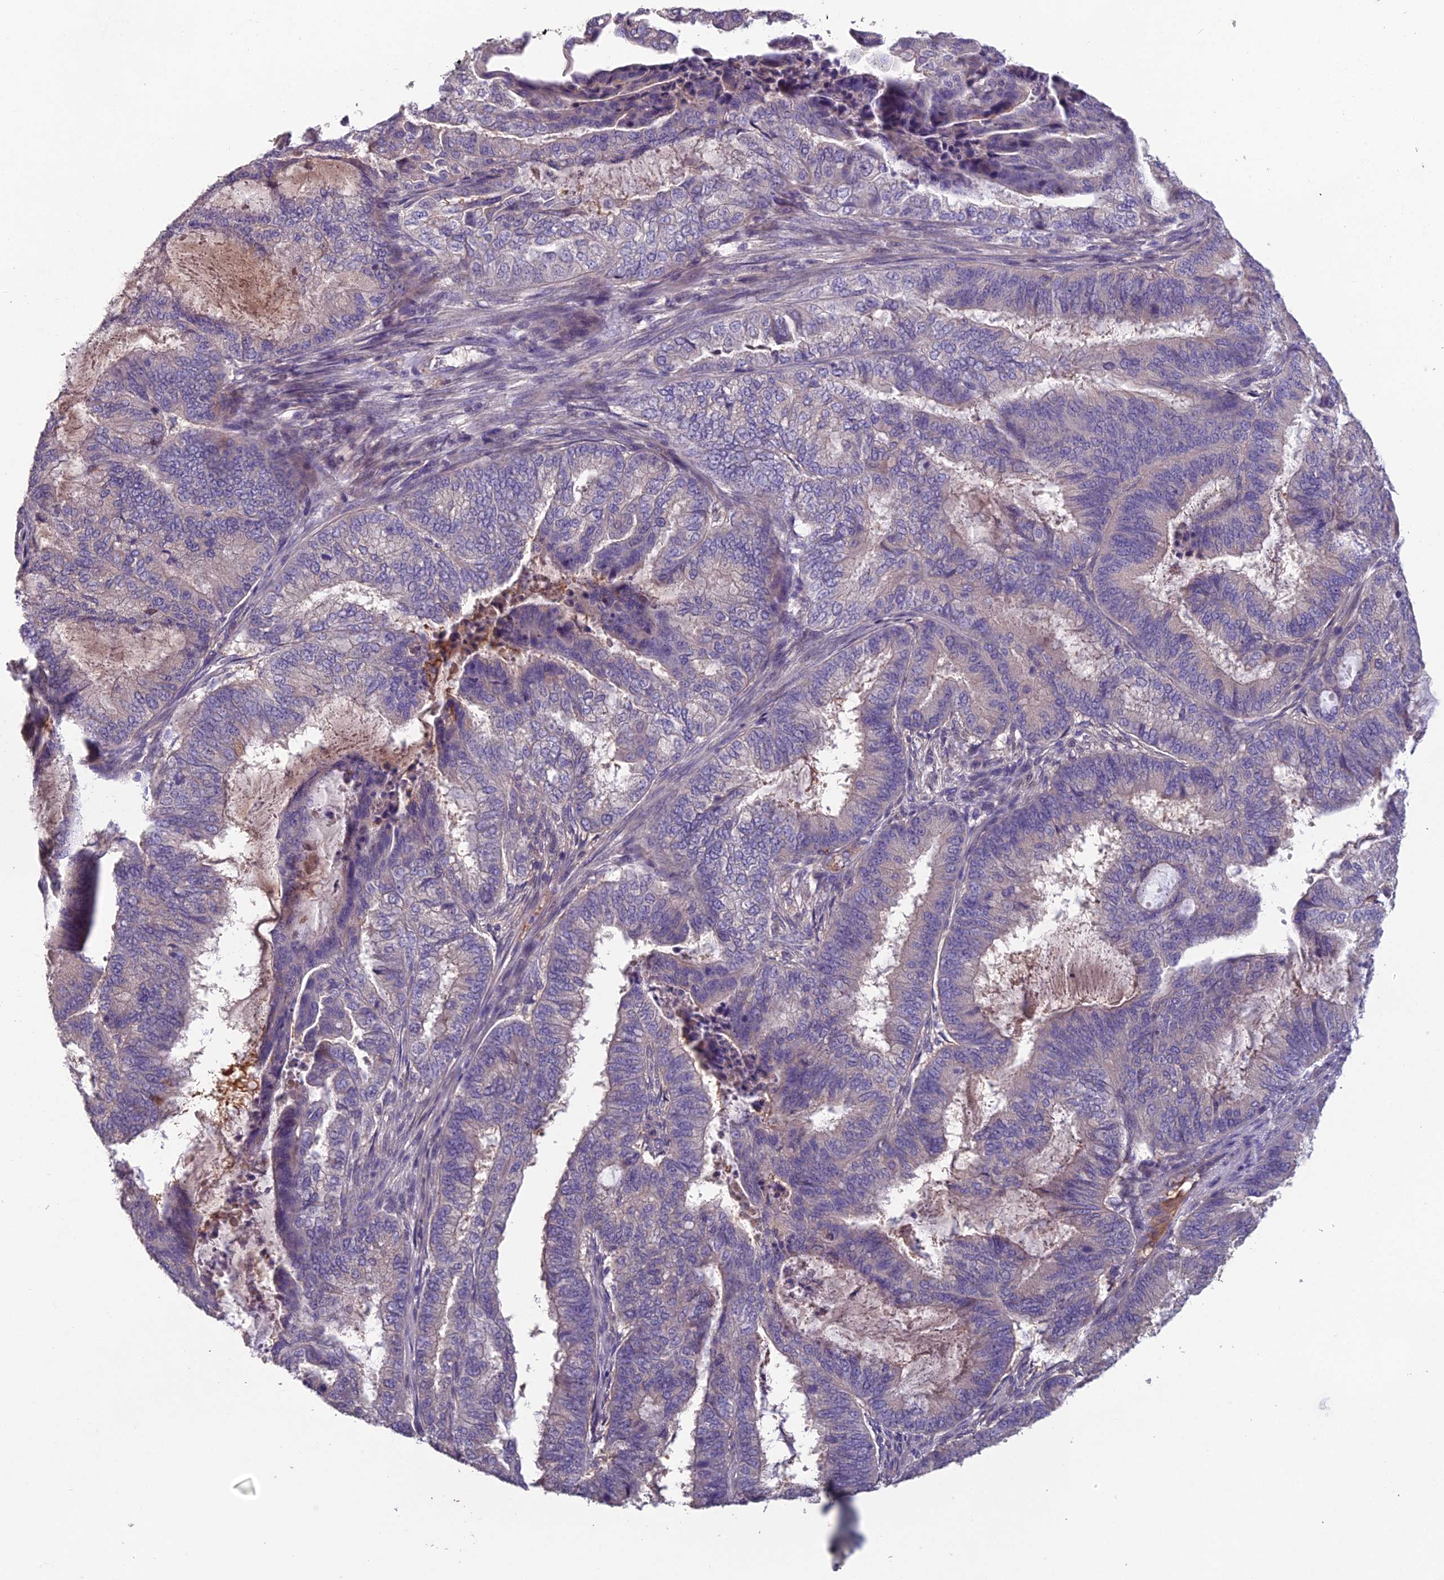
{"staining": {"intensity": "weak", "quantity": "<25%", "location": "cytoplasmic/membranous"}, "tissue": "endometrial cancer", "cell_type": "Tumor cells", "image_type": "cancer", "snomed": [{"axis": "morphology", "description": "Adenocarcinoma, NOS"}, {"axis": "topography", "description": "Endometrium"}], "caption": "The immunohistochemistry (IHC) micrograph has no significant positivity in tumor cells of endometrial cancer tissue. The staining is performed using DAB (3,3'-diaminobenzidine) brown chromogen with nuclei counter-stained in using hematoxylin.", "gene": "CEACAM16", "patient": {"sex": "female", "age": 51}}